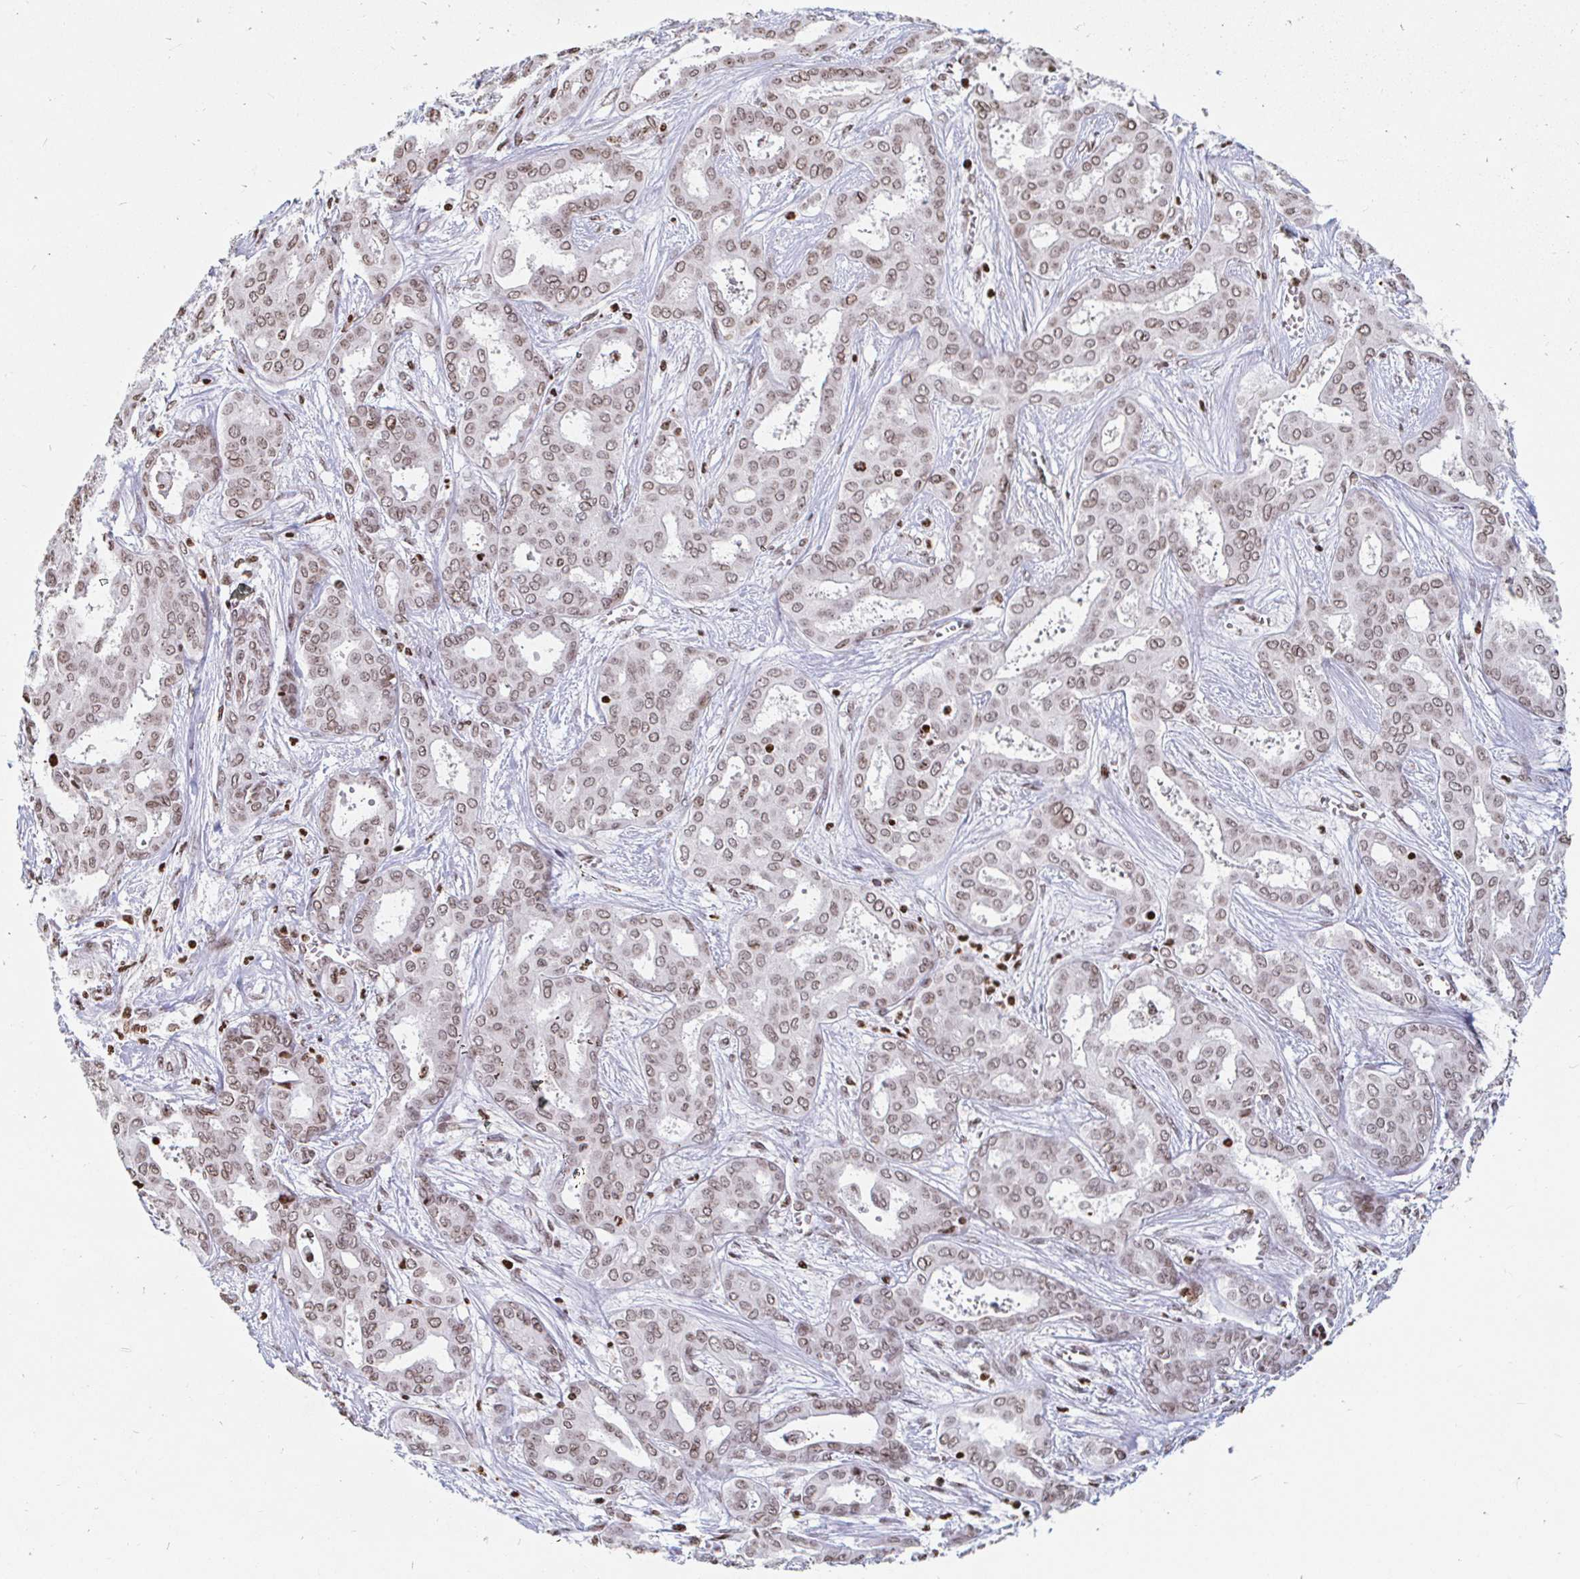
{"staining": {"intensity": "weak", "quantity": ">75%", "location": "nuclear"}, "tissue": "liver cancer", "cell_type": "Tumor cells", "image_type": "cancer", "snomed": [{"axis": "morphology", "description": "Cholangiocarcinoma"}, {"axis": "topography", "description": "Liver"}], "caption": "Liver cholangiocarcinoma stained with DAB IHC exhibits low levels of weak nuclear staining in about >75% of tumor cells.", "gene": "HOXC10", "patient": {"sex": "female", "age": 64}}